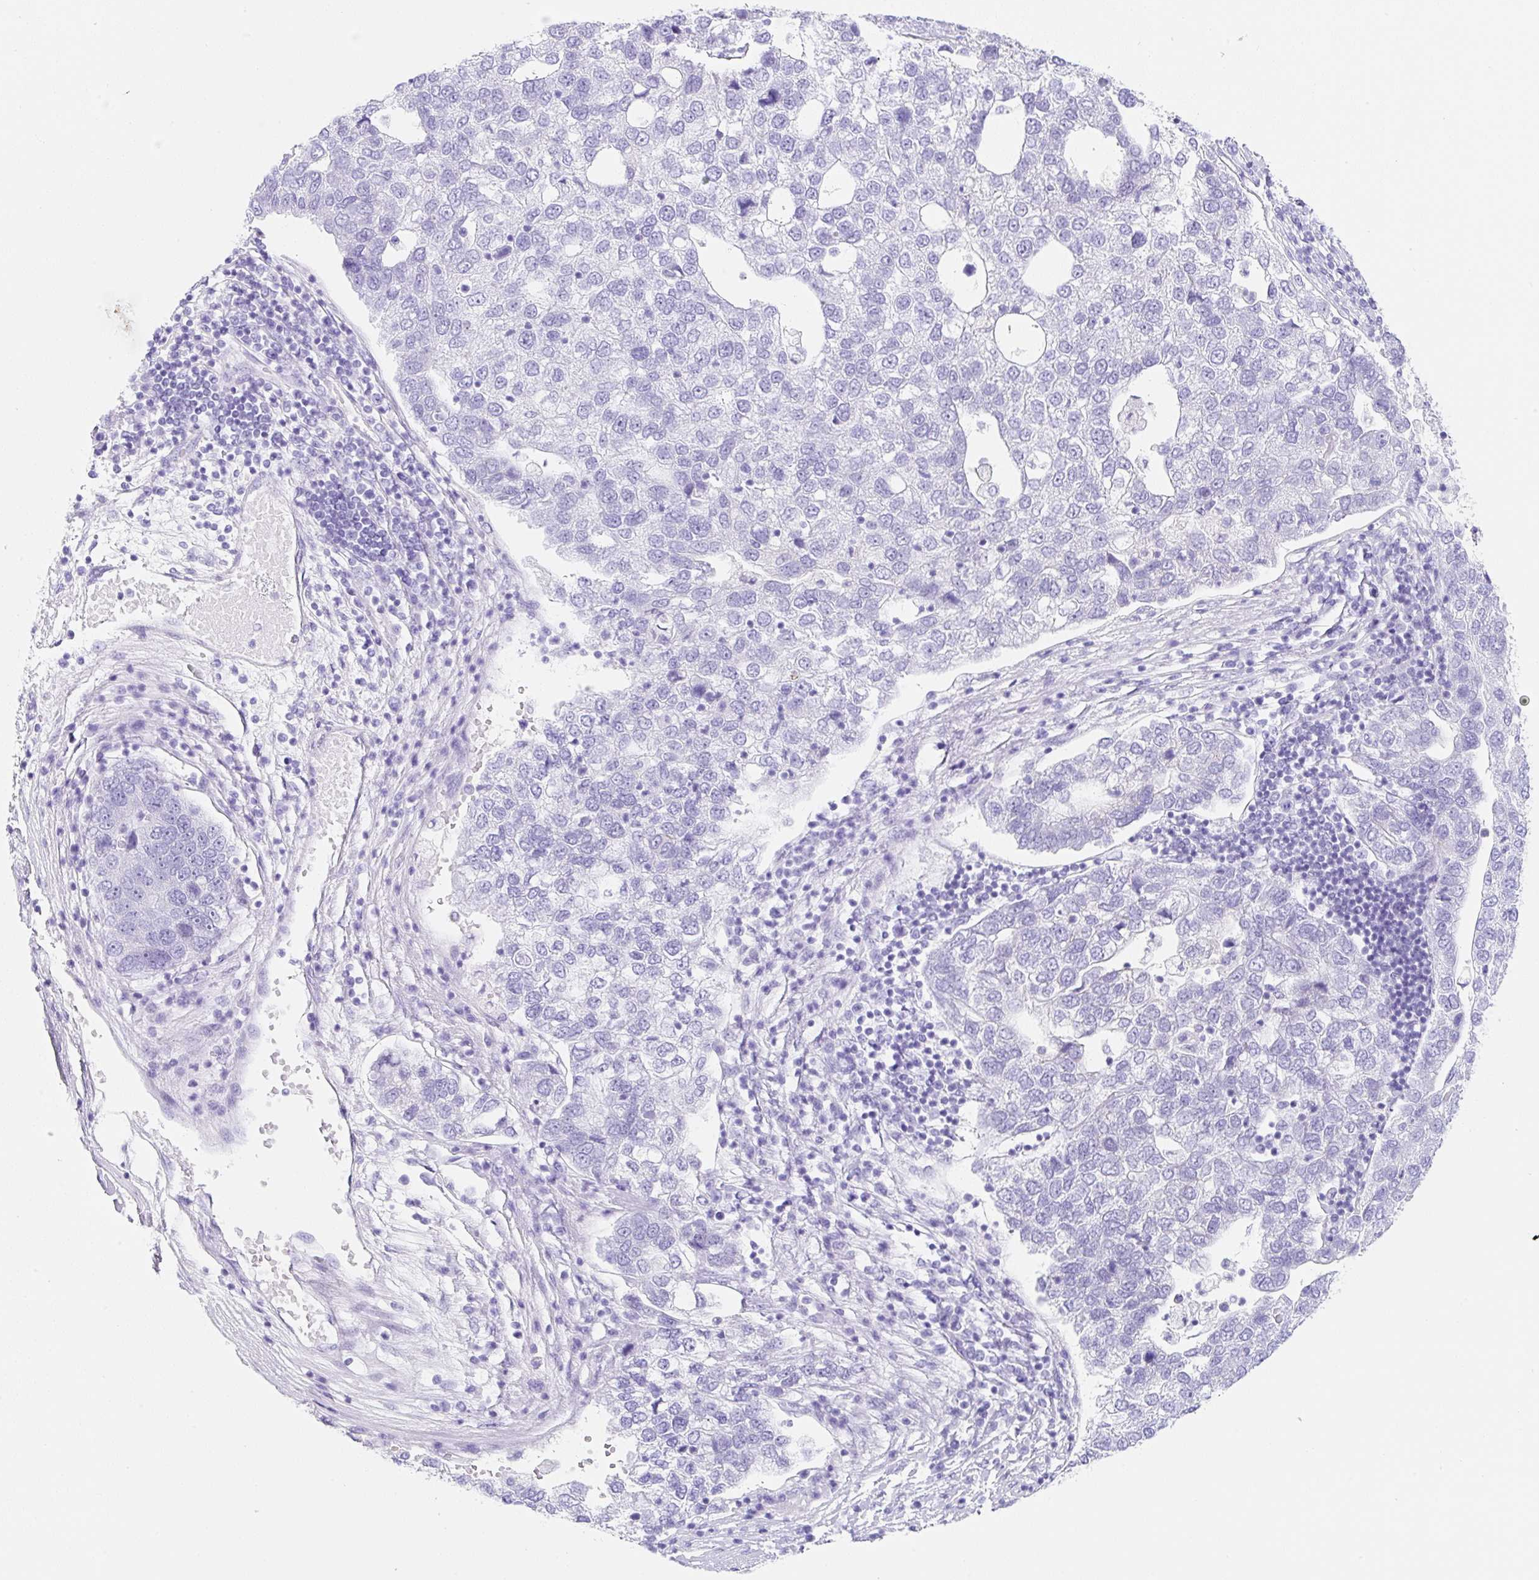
{"staining": {"intensity": "negative", "quantity": "none", "location": "none"}, "tissue": "pancreatic cancer", "cell_type": "Tumor cells", "image_type": "cancer", "snomed": [{"axis": "morphology", "description": "Adenocarcinoma, NOS"}, {"axis": "topography", "description": "Pancreas"}], "caption": "High magnification brightfield microscopy of pancreatic cancer (adenocarcinoma) stained with DAB (3,3'-diaminobenzidine) (brown) and counterstained with hematoxylin (blue): tumor cells show no significant positivity.", "gene": "CLDND2", "patient": {"sex": "female", "age": 61}}